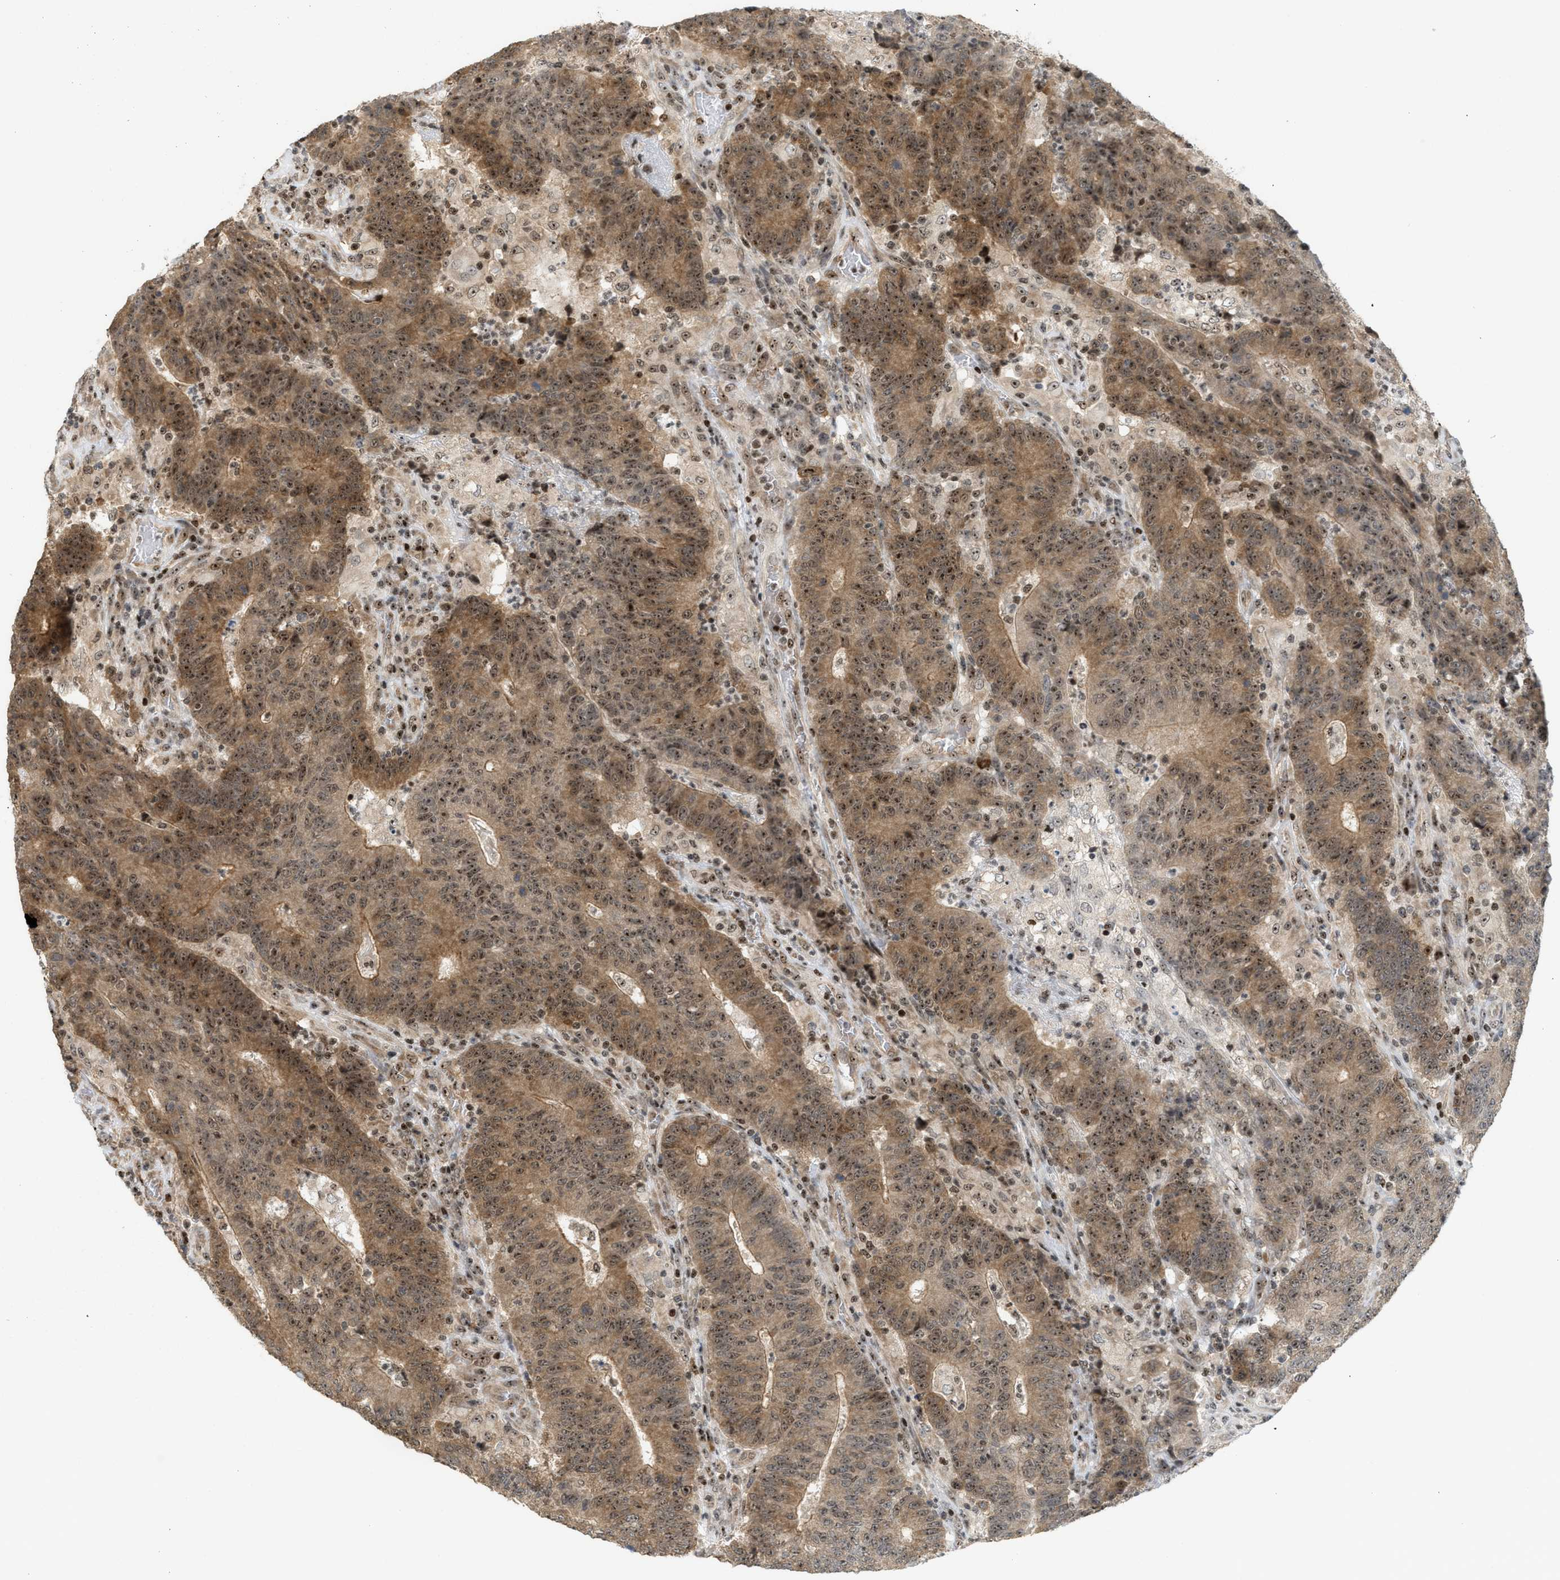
{"staining": {"intensity": "moderate", "quantity": ">75%", "location": "cytoplasmic/membranous,nuclear"}, "tissue": "colorectal cancer", "cell_type": "Tumor cells", "image_type": "cancer", "snomed": [{"axis": "morphology", "description": "Normal tissue, NOS"}, {"axis": "morphology", "description": "Adenocarcinoma, NOS"}, {"axis": "topography", "description": "Colon"}], "caption": "Tumor cells display moderate cytoplasmic/membranous and nuclear positivity in approximately >75% of cells in adenocarcinoma (colorectal). (DAB (3,3'-diaminobenzidine) IHC with brightfield microscopy, high magnification).", "gene": "ZNF22", "patient": {"sex": "female", "age": 75}}